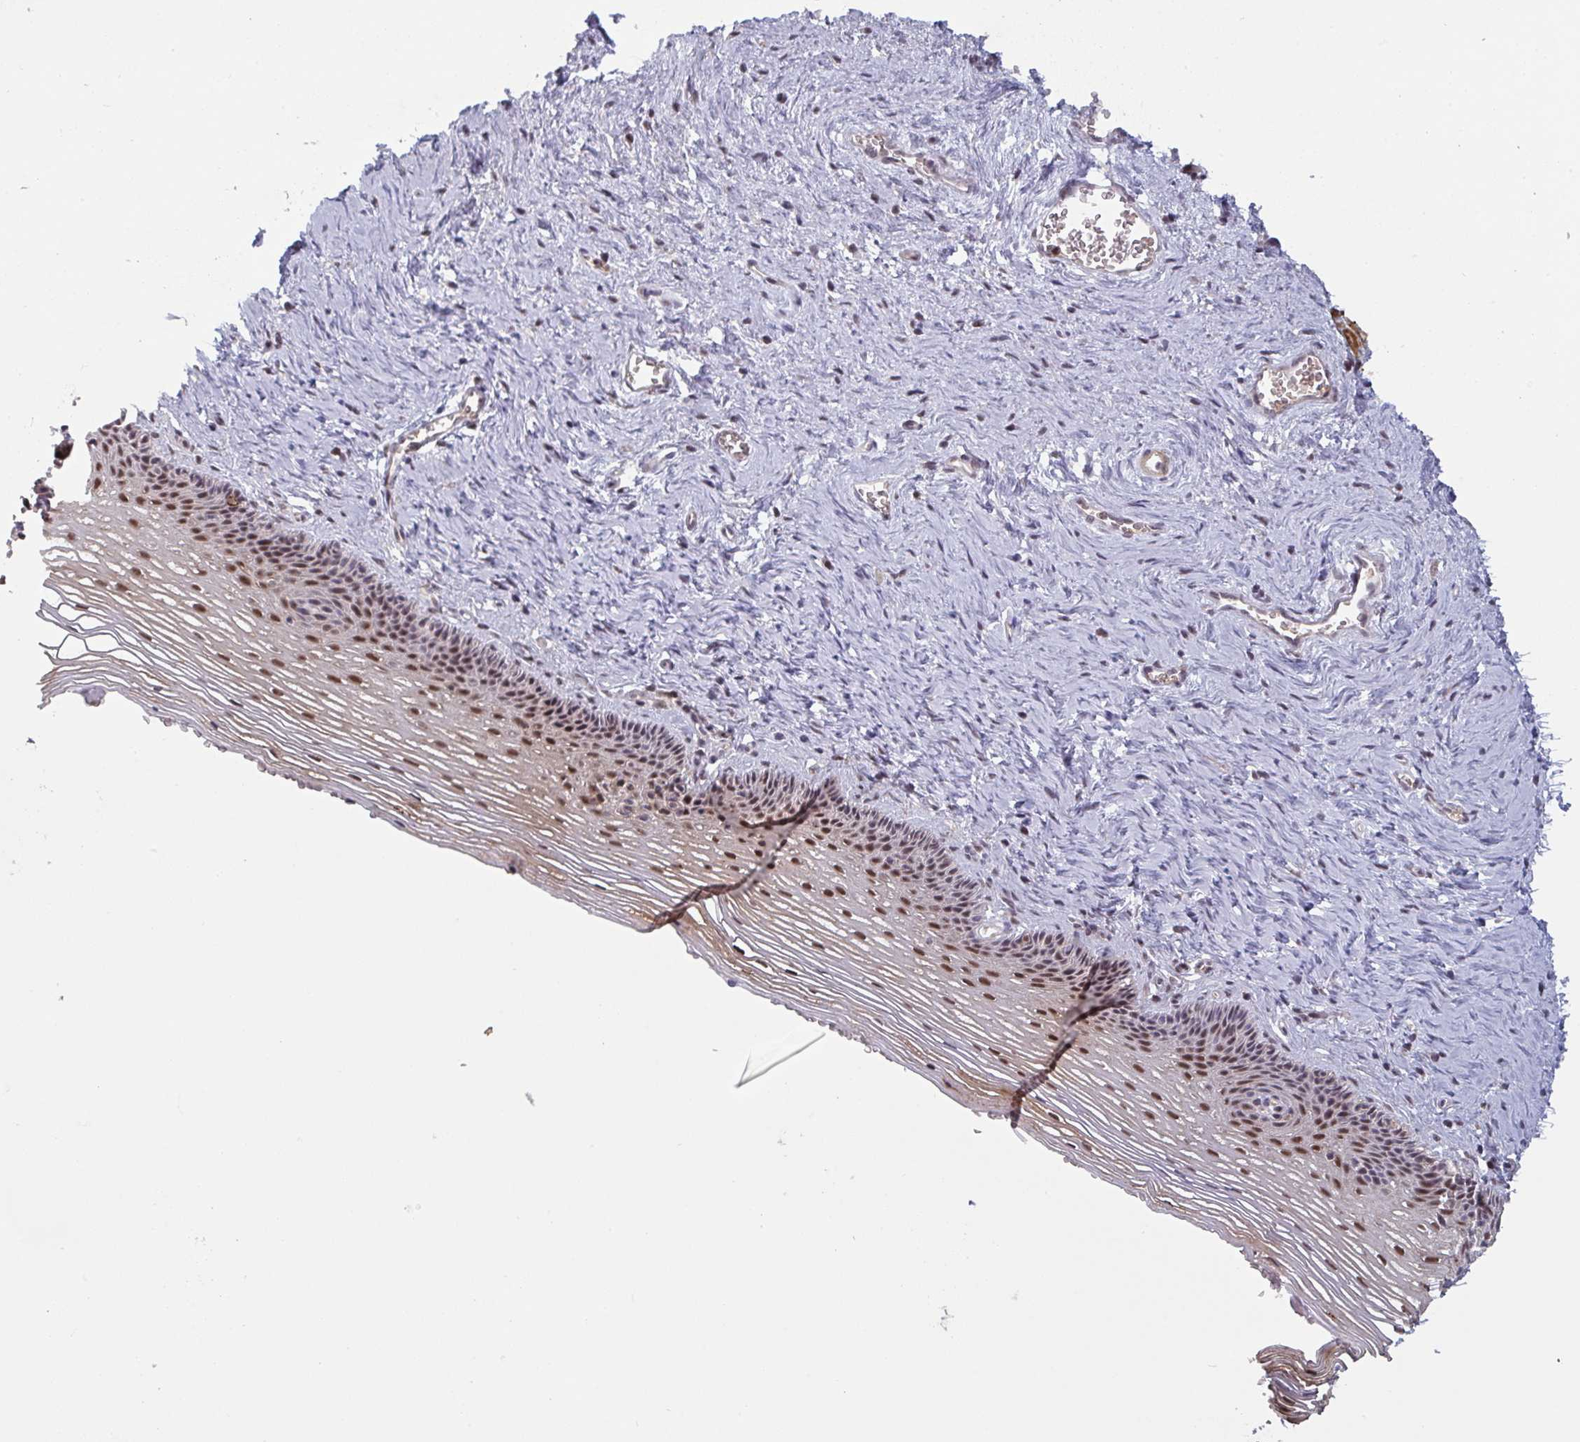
{"staining": {"intensity": "moderate", "quantity": ">75%", "location": "nuclear"}, "tissue": "vagina", "cell_type": "Squamous epithelial cells", "image_type": "normal", "snomed": [{"axis": "morphology", "description": "Normal tissue, NOS"}, {"axis": "topography", "description": "Vagina"}, {"axis": "topography", "description": "Cervix"}], "caption": "A histopathology image showing moderate nuclear positivity in about >75% of squamous epithelial cells in benign vagina, as visualized by brown immunohistochemical staining.", "gene": "NLRP13", "patient": {"sex": "female", "age": 37}}